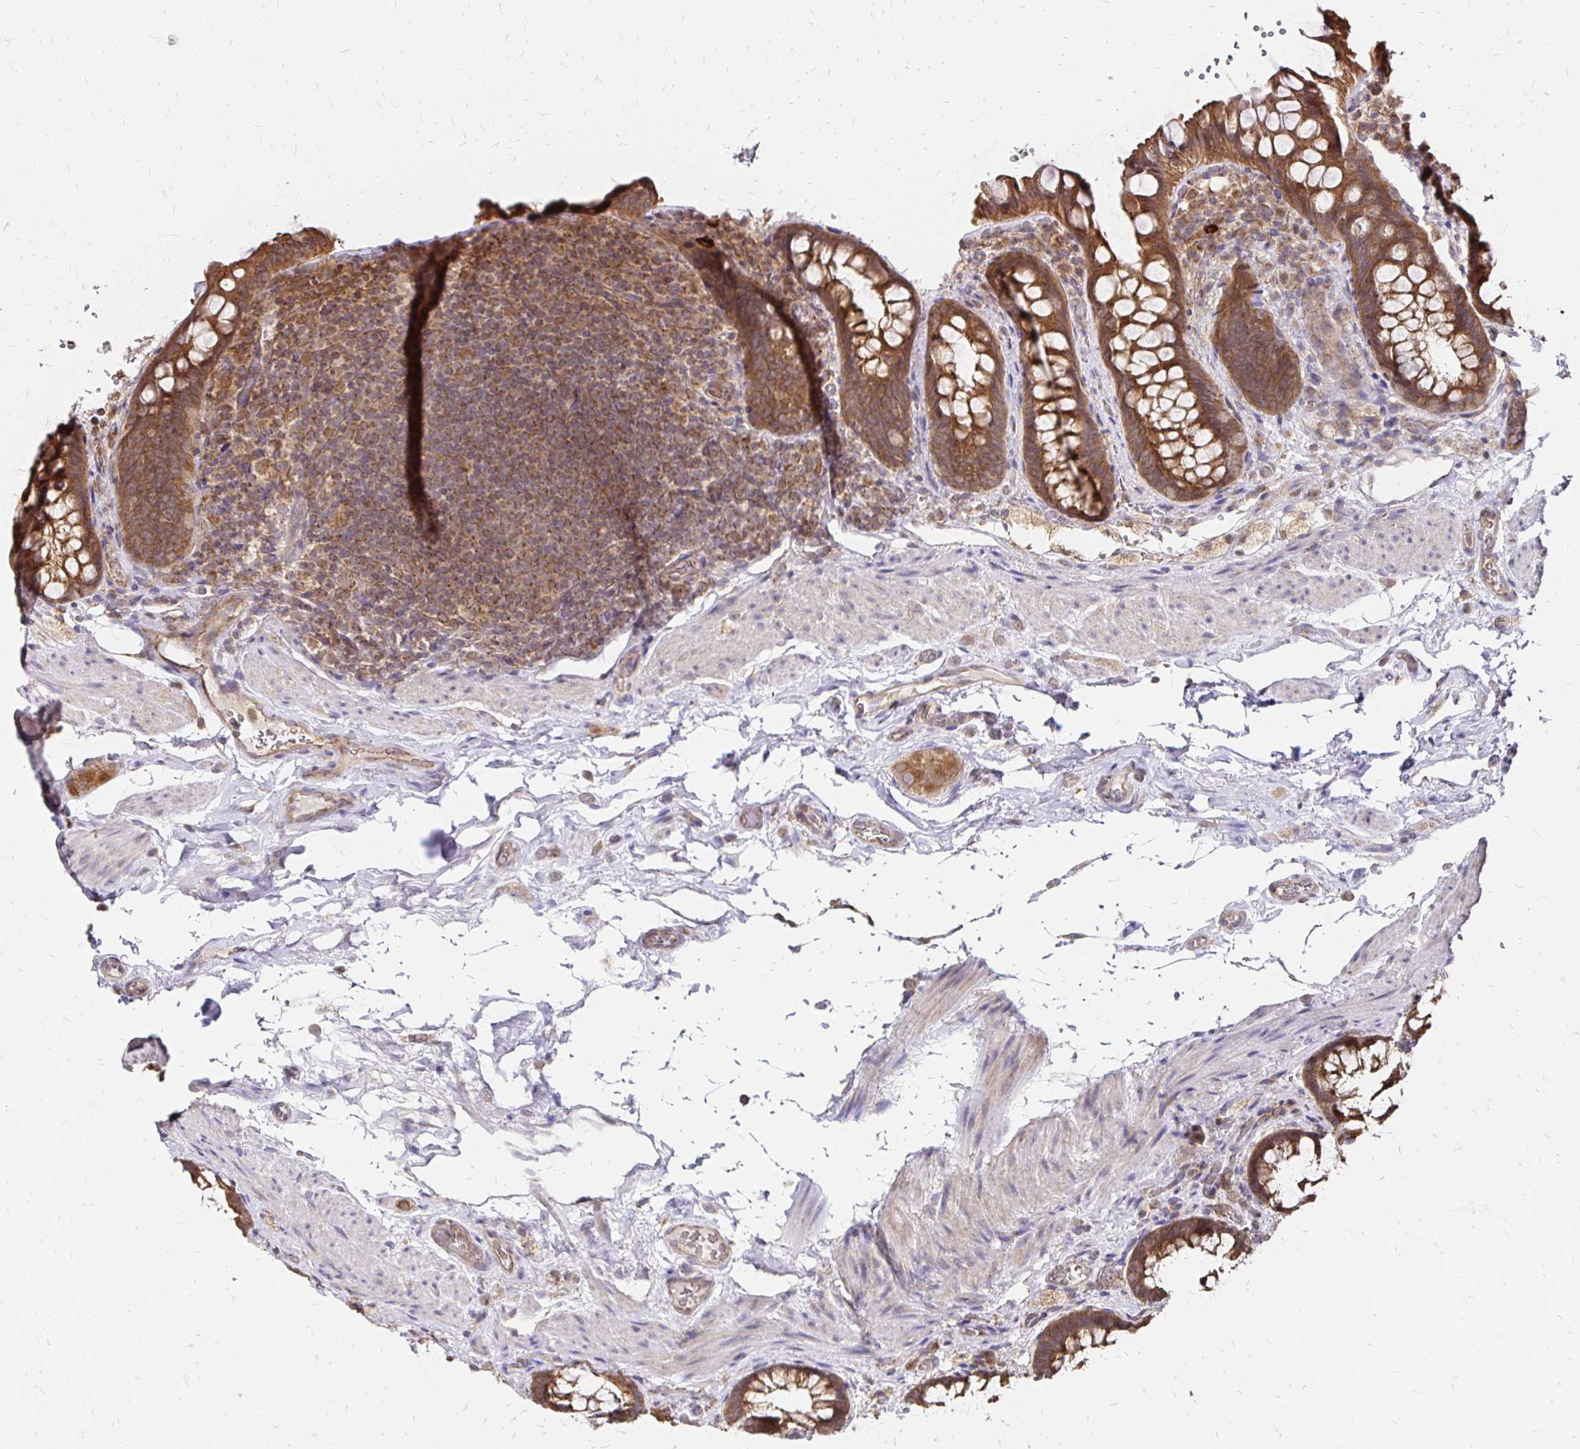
{"staining": {"intensity": "moderate", "quantity": ">75%", "location": "cytoplasmic/membranous"}, "tissue": "rectum", "cell_type": "Glandular cells", "image_type": "normal", "snomed": [{"axis": "morphology", "description": "Normal tissue, NOS"}, {"axis": "topography", "description": "Rectum"}], "caption": "Immunohistochemistry photomicrograph of benign rectum: human rectum stained using immunohistochemistry demonstrates medium levels of moderate protein expression localized specifically in the cytoplasmic/membranous of glandular cells, appearing as a cytoplasmic/membranous brown color.", "gene": "ZW10", "patient": {"sex": "female", "age": 69}}